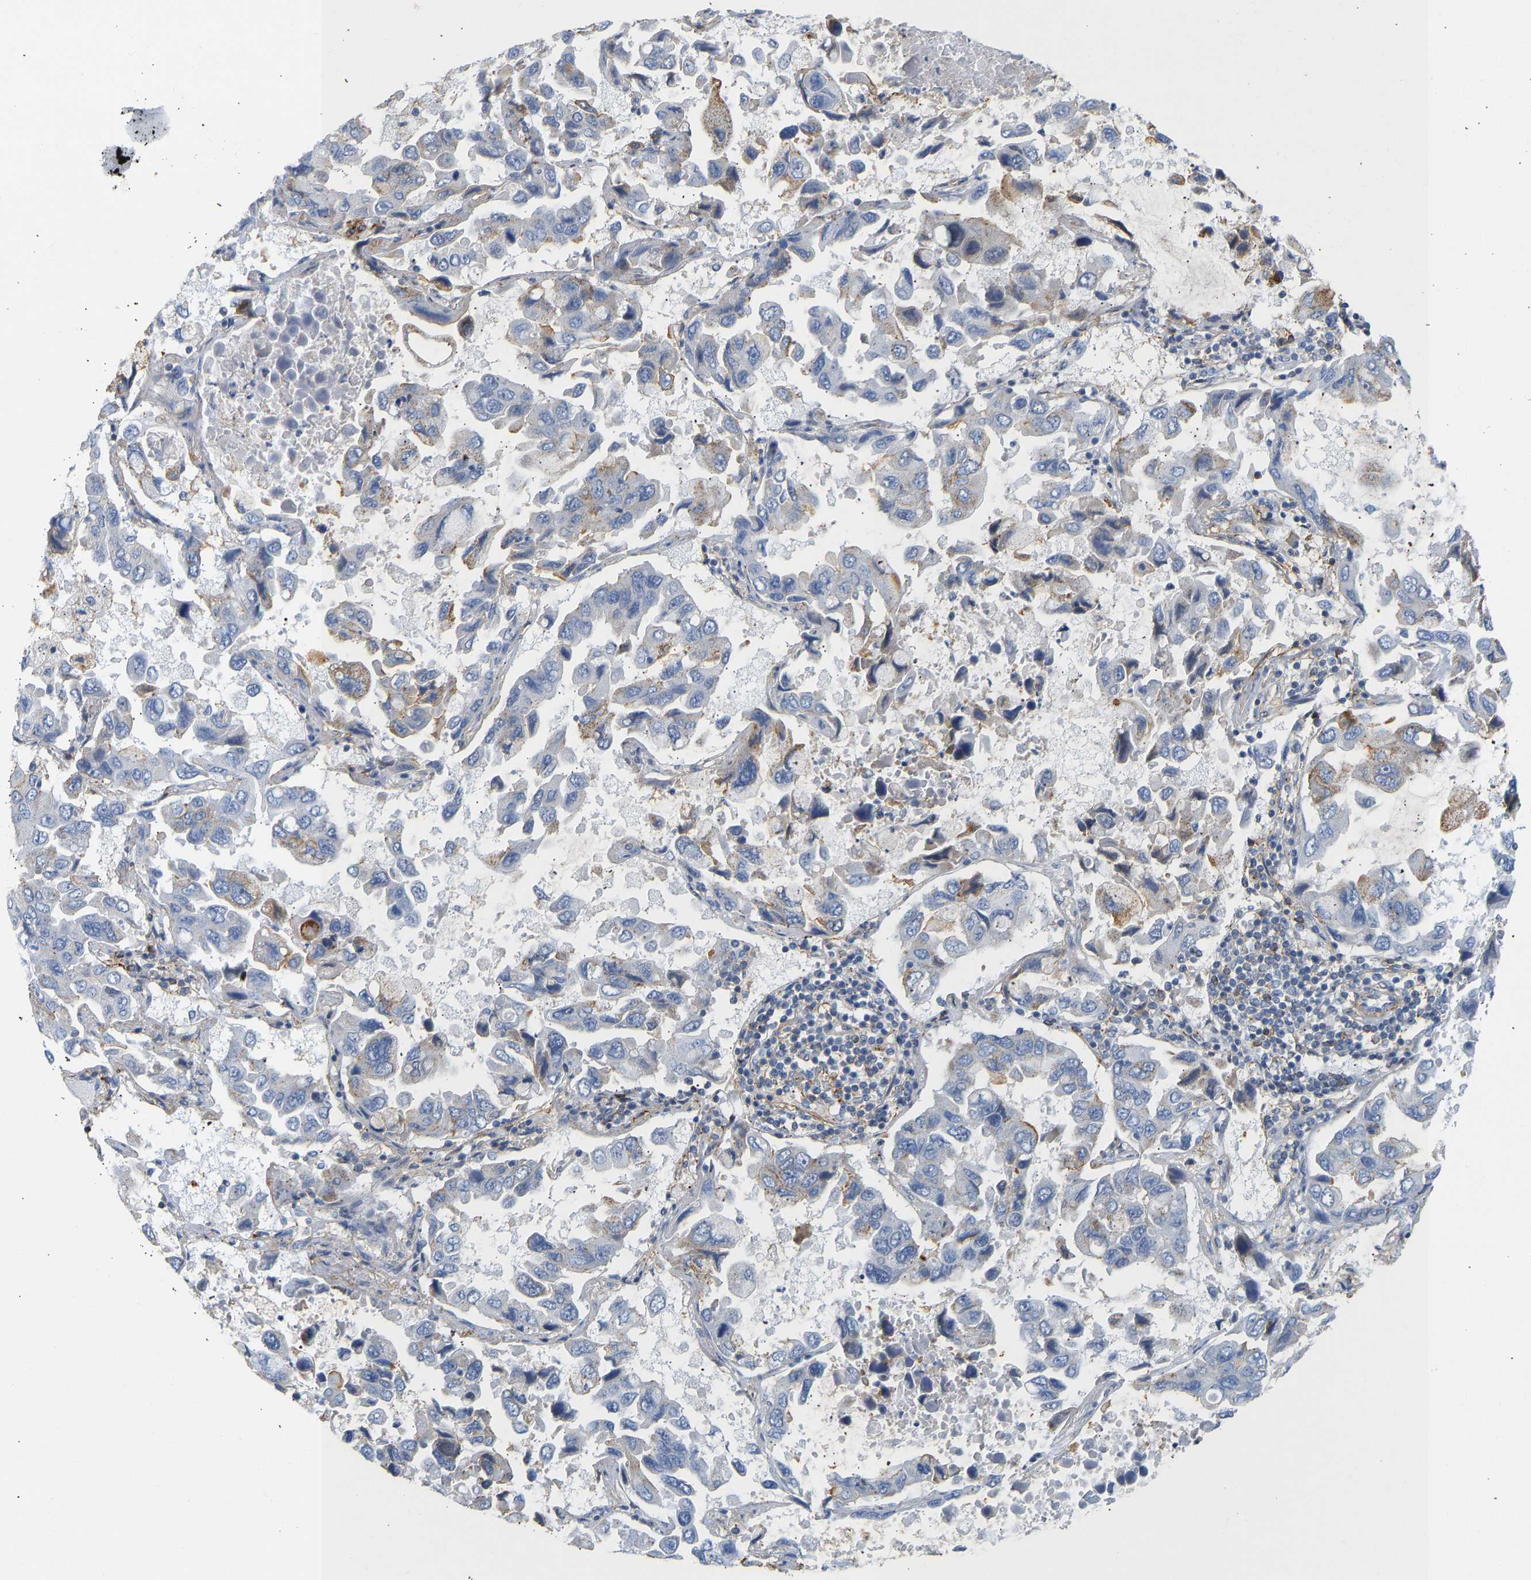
{"staining": {"intensity": "negative", "quantity": "none", "location": "none"}, "tissue": "lung cancer", "cell_type": "Tumor cells", "image_type": "cancer", "snomed": [{"axis": "morphology", "description": "Adenocarcinoma, NOS"}, {"axis": "topography", "description": "Lung"}], "caption": "Tumor cells are negative for protein expression in human lung adenocarcinoma.", "gene": "BVES", "patient": {"sex": "male", "age": 64}}